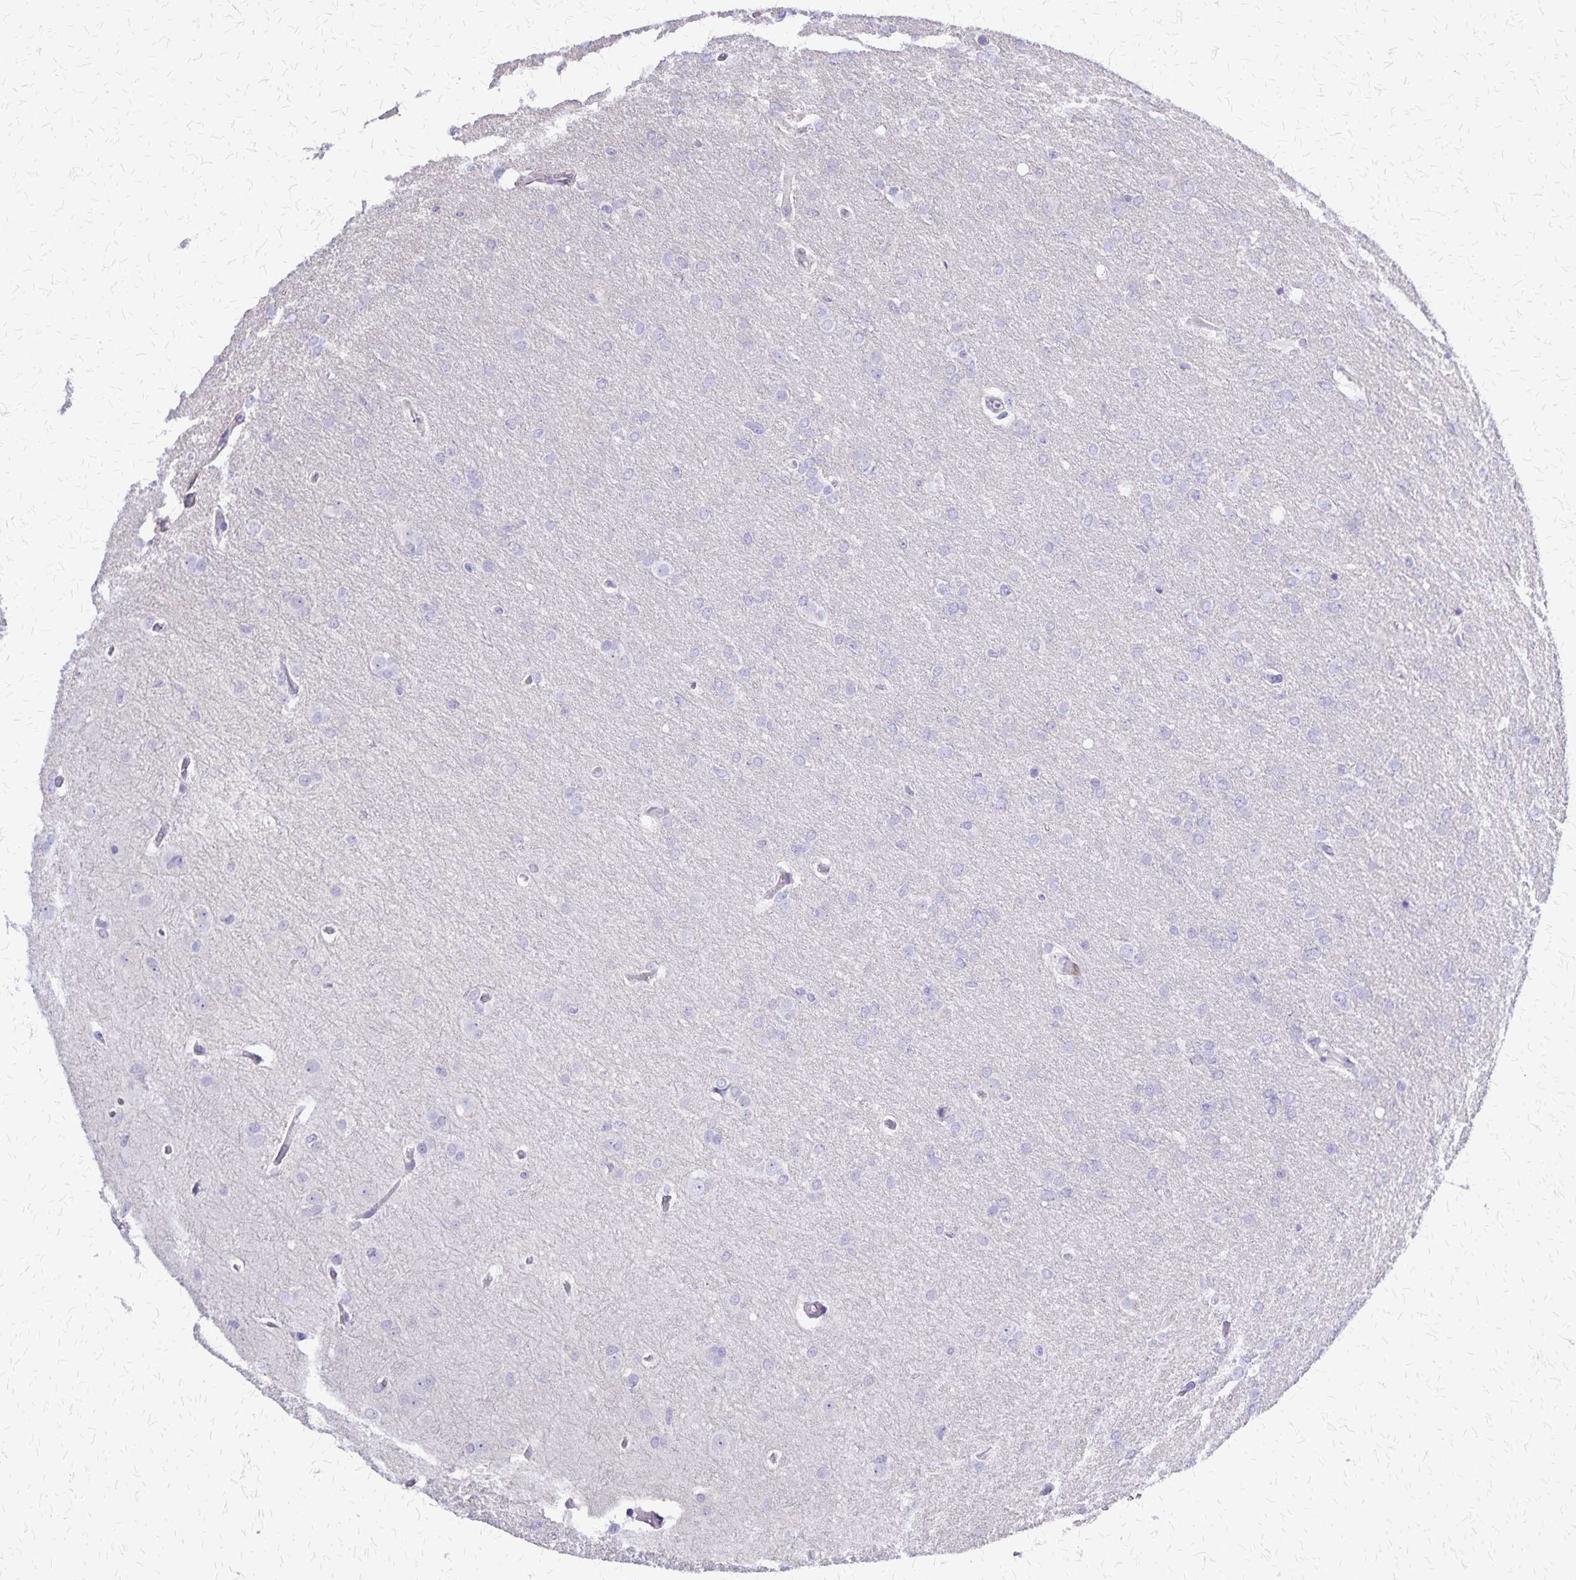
{"staining": {"intensity": "negative", "quantity": "none", "location": "none"}, "tissue": "glioma", "cell_type": "Tumor cells", "image_type": "cancer", "snomed": [{"axis": "morphology", "description": "Glioma, malignant, High grade"}, {"axis": "topography", "description": "Brain"}], "caption": "High magnification brightfield microscopy of high-grade glioma (malignant) stained with DAB (3,3'-diaminobenzidine) (brown) and counterstained with hematoxylin (blue): tumor cells show no significant expression.", "gene": "SI", "patient": {"sex": "male", "age": 53}}